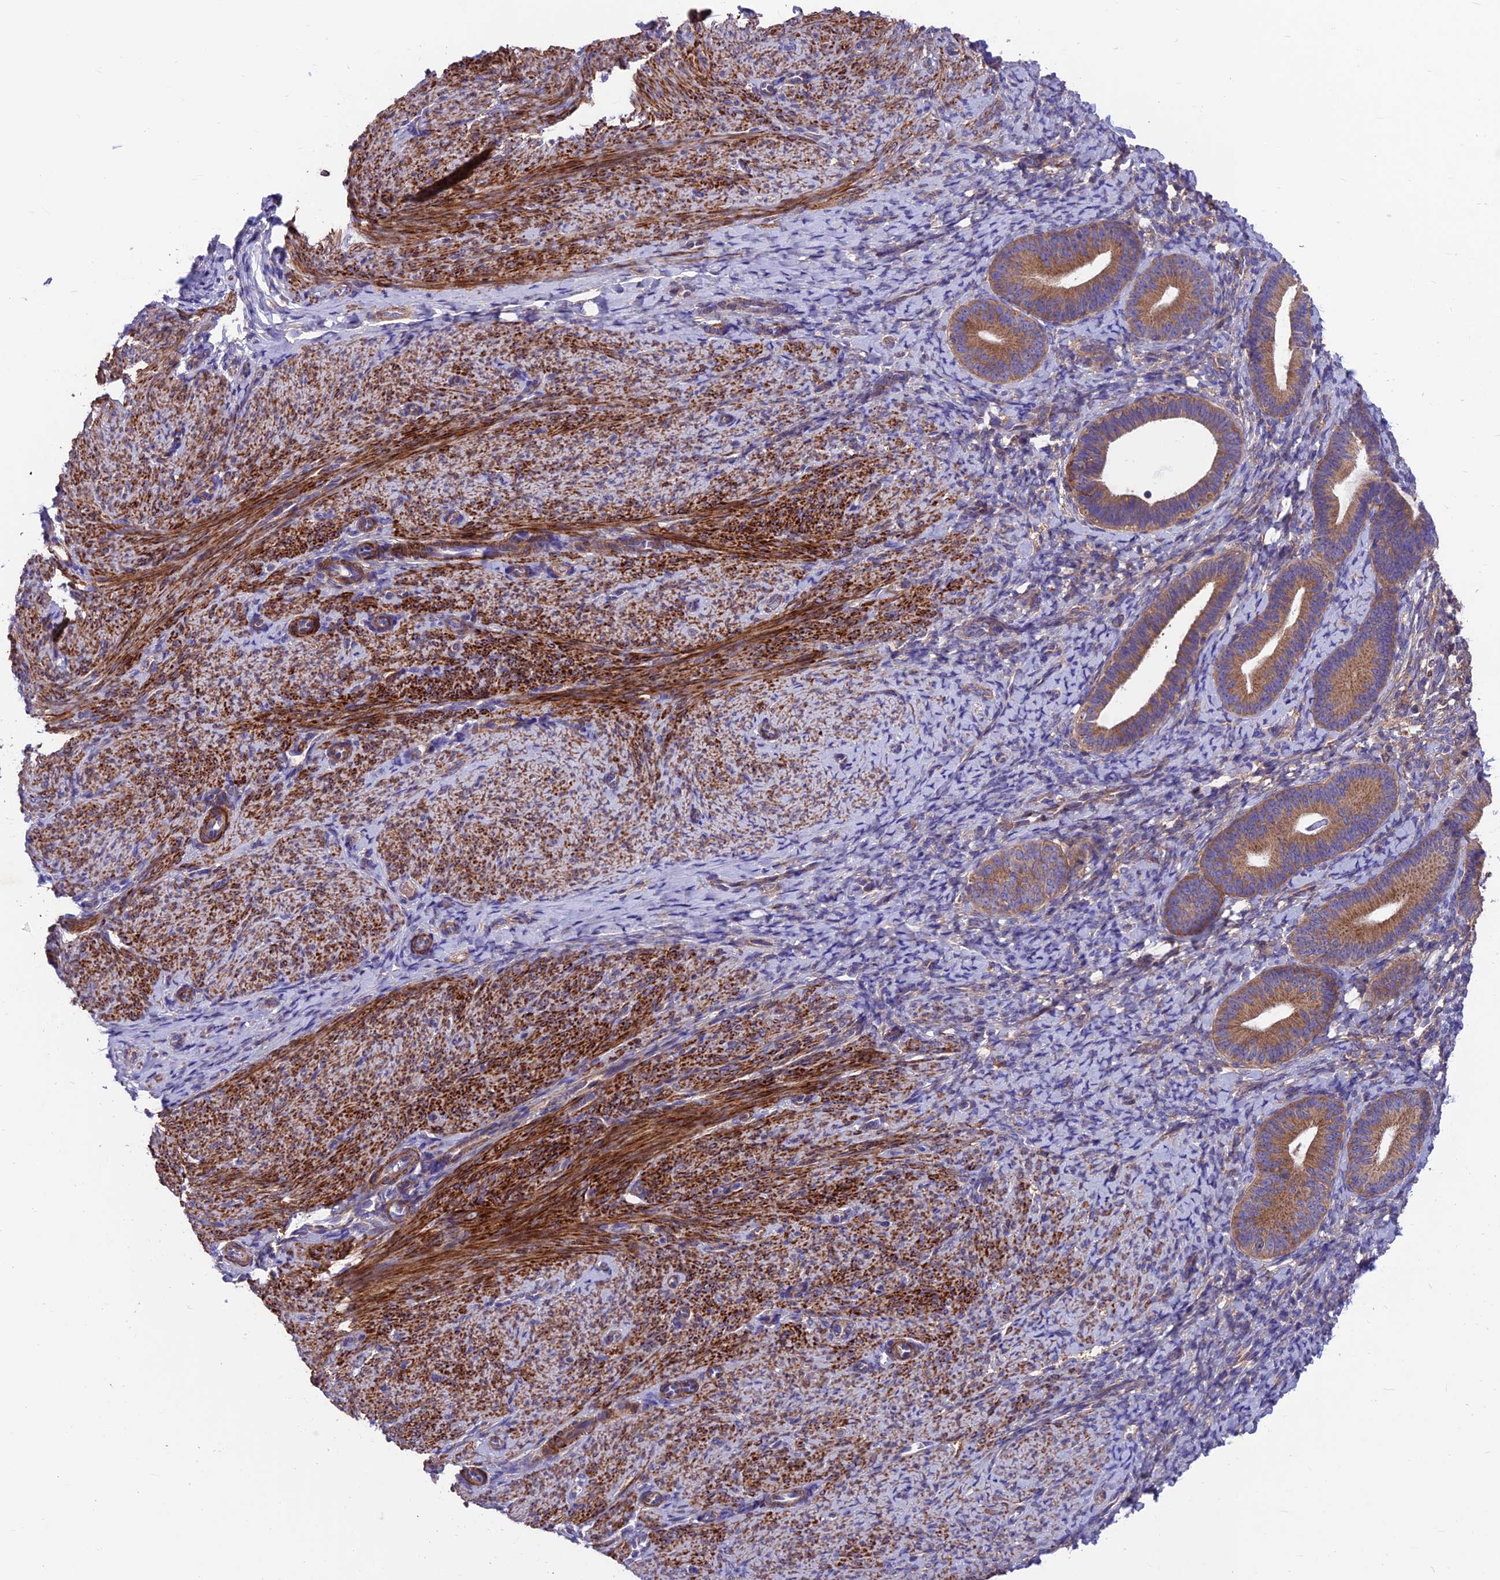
{"staining": {"intensity": "weak", "quantity": "25%-75%", "location": "cytoplasmic/membranous"}, "tissue": "endometrium", "cell_type": "Cells in endometrial stroma", "image_type": "normal", "snomed": [{"axis": "morphology", "description": "Normal tissue, NOS"}, {"axis": "topography", "description": "Endometrium"}], "caption": "The histopathology image displays staining of unremarkable endometrium, revealing weak cytoplasmic/membranous protein expression (brown color) within cells in endometrial stroma.", "gene": "VPS16", "patient": {"sex": "female", "age": 65}}